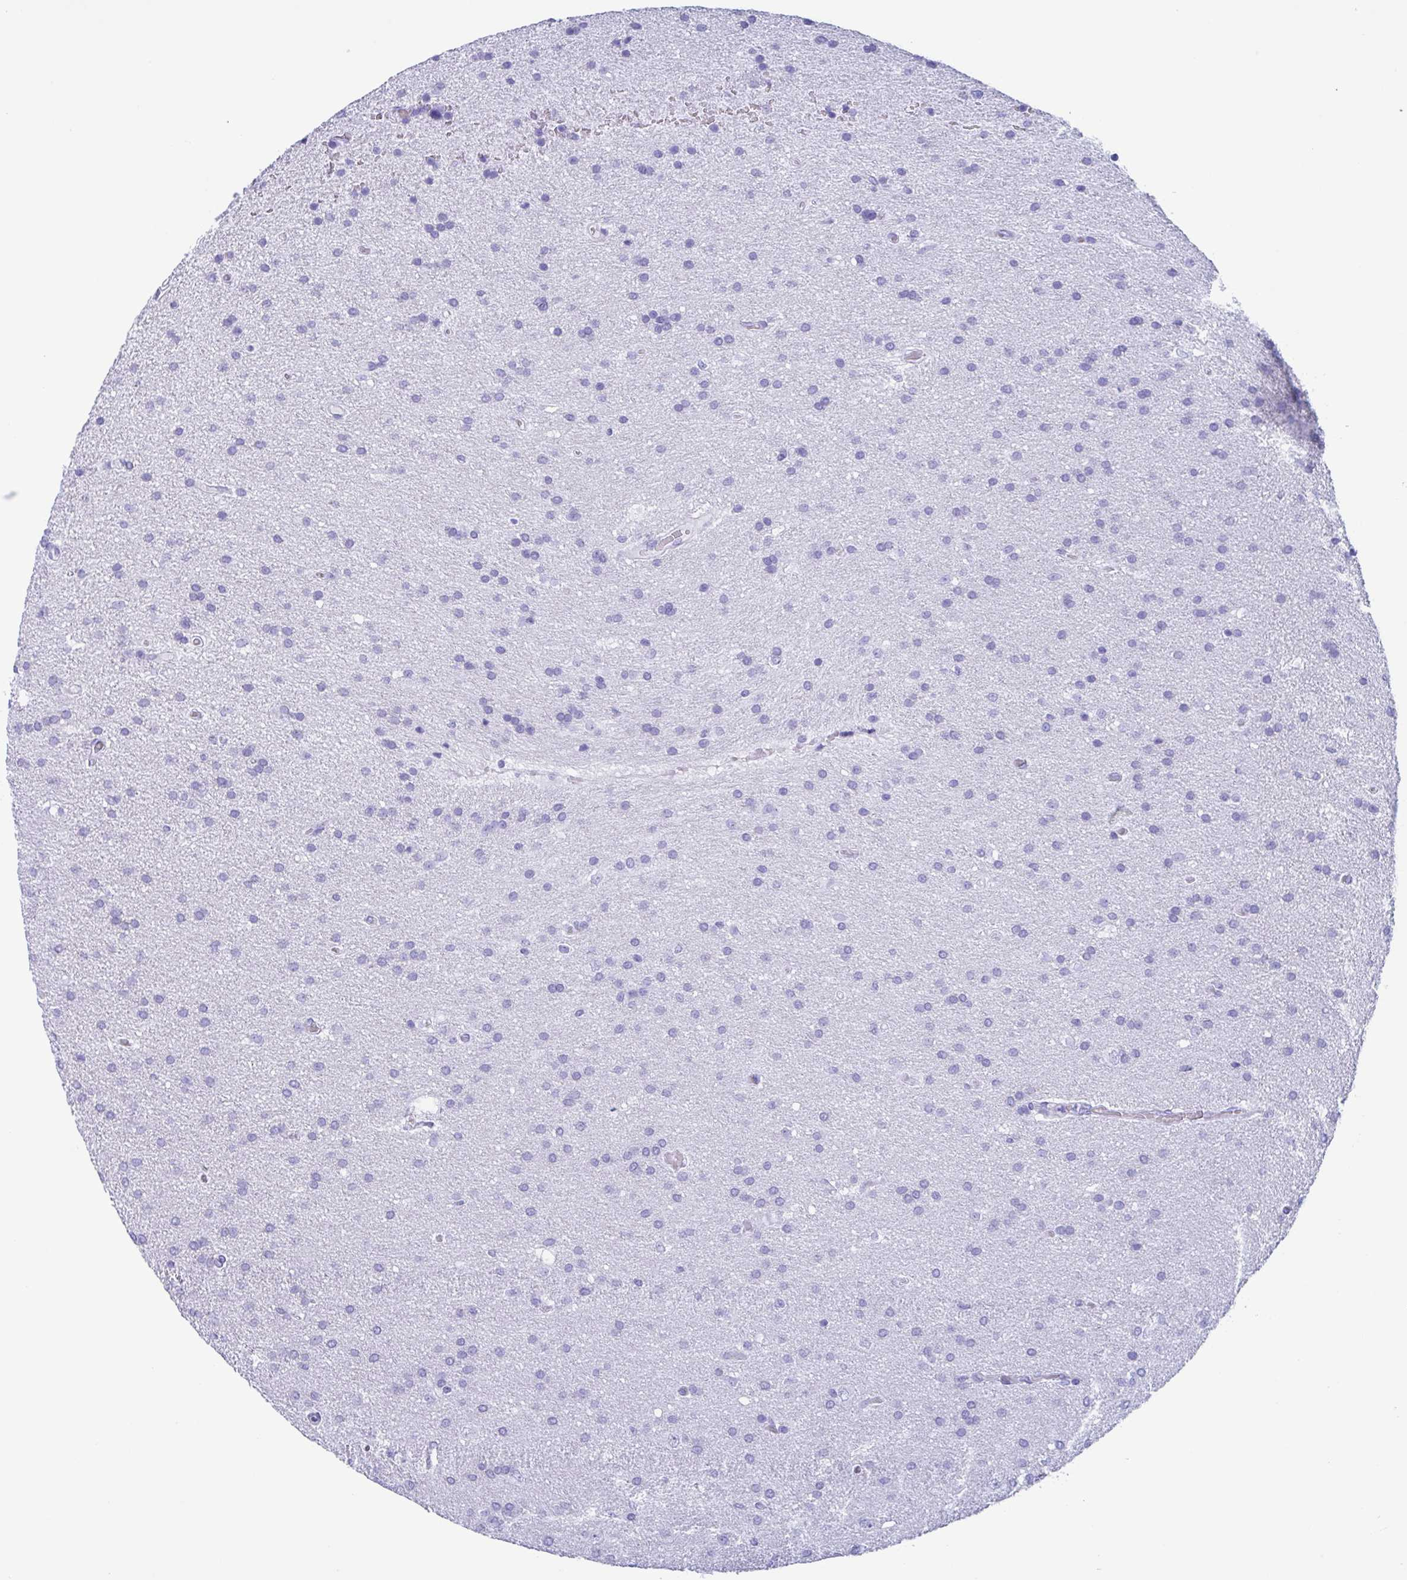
{"staining": {"intensity": "negative", "quantity": "none", "location": "none"}, "tissue": "glioma", "cell_type": "Tumor cells", "image_type": "cancer", "snomed": [{"axis": "morphology", "description": "Glioma, malignant, Low grade"}, {"axis": "topography", "description": "Brain"}], "caption": "Tumor cells are negative for brown protein staining in malignant glioma (low-grade). The staining was performed using DAB to visualize the protein expression in brown, while the nuclei were stained in blue with hematoxylin (Magnification: 20x).", "gene": "ZNF850", "patient": {"sex": "female", "age": 54}}